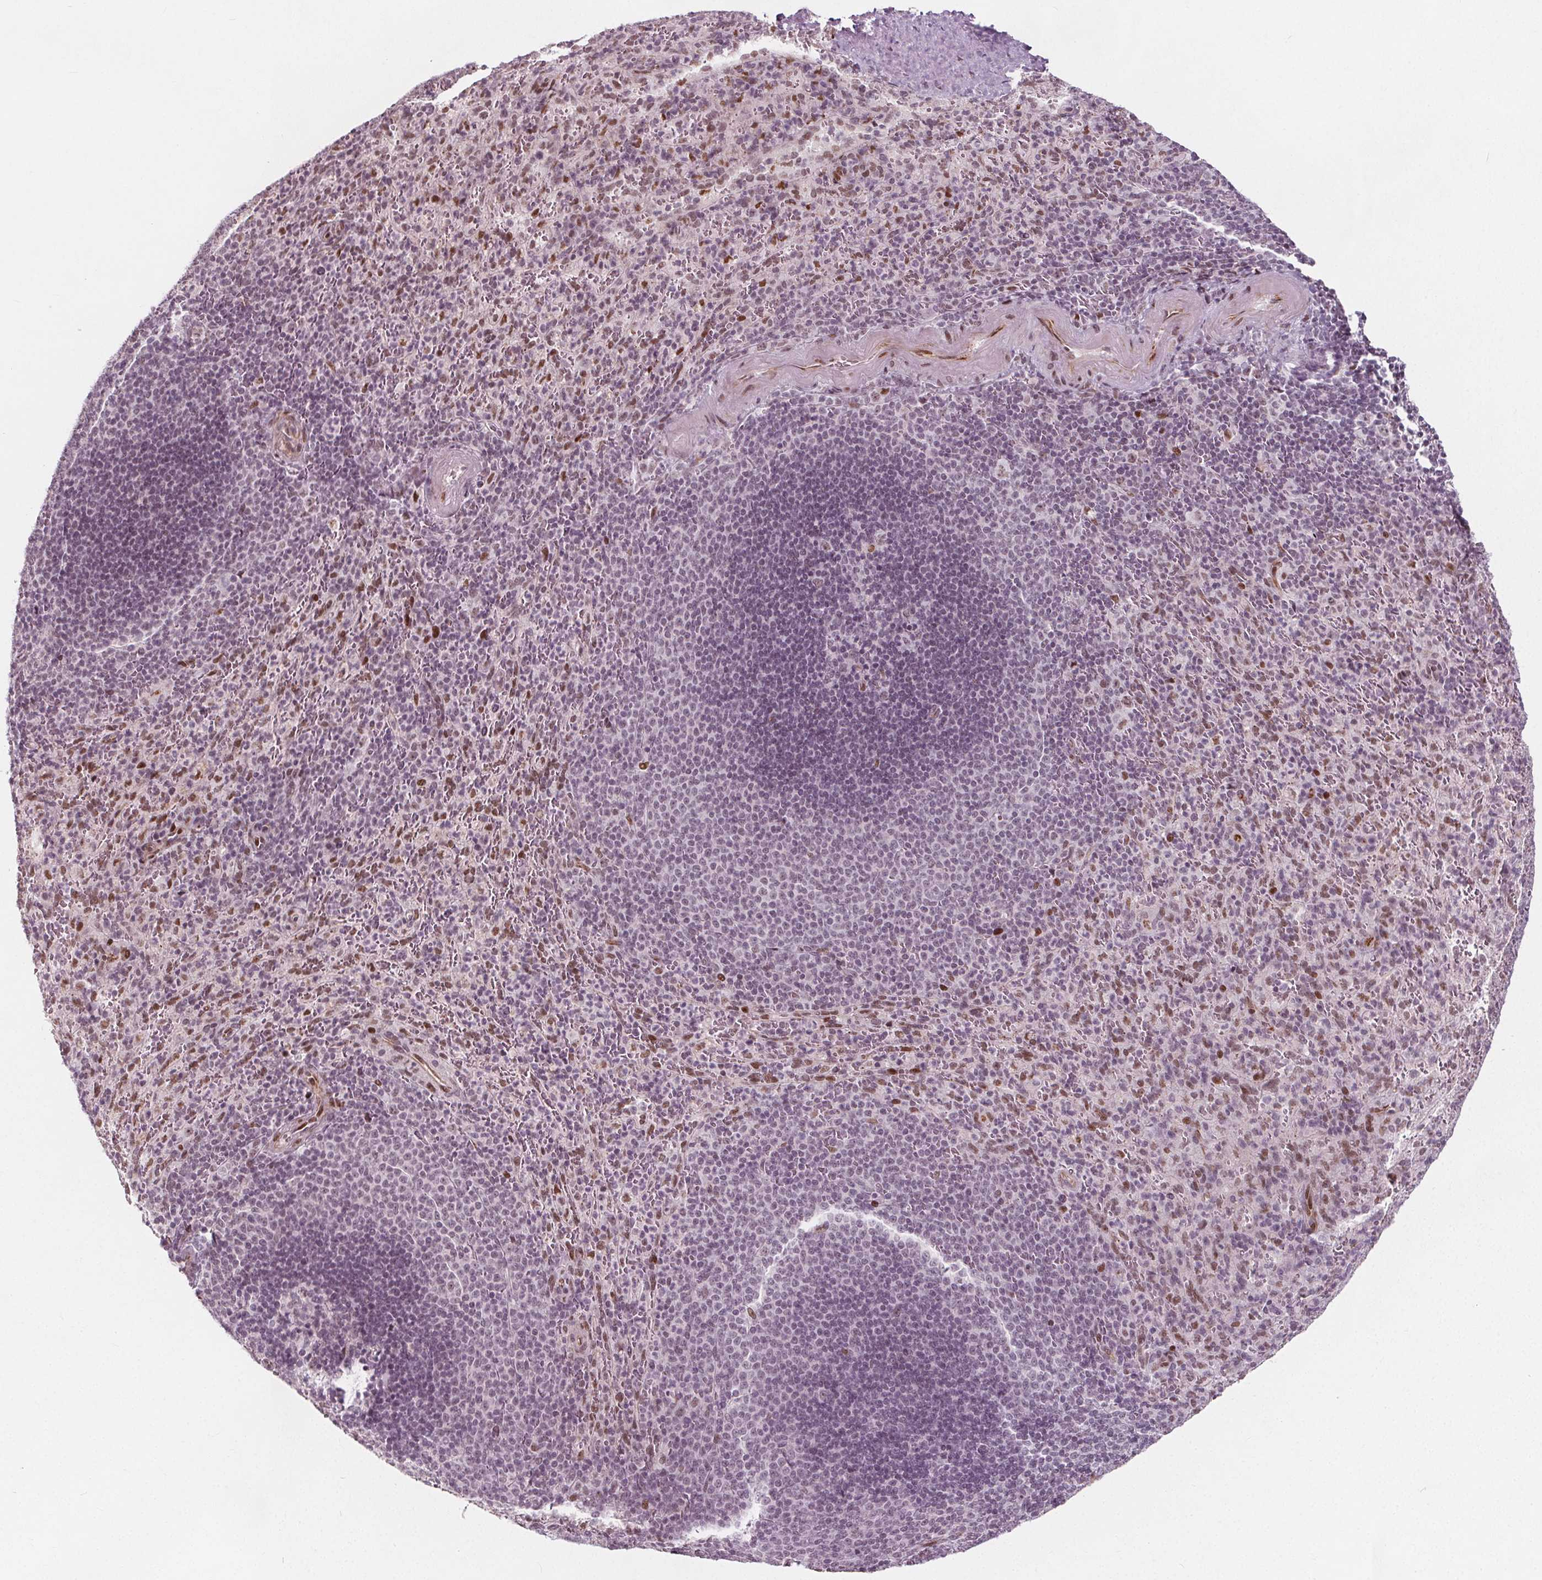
{"staining": {"intensity": "moderate", "quantity": "<25%", "location": "nuclear"}, "tissue": "spleen", "cell_type": "Cells in red pulp", "image_type": "normal", "snomed": [{"axis": "morphology", "description": "Normal tissue, NOS"}, {"axis": "topography", "description": "Spleen"}], "caption": "Protein expression analysis of unremarkable spleen exhibits moderate nuclear staining in about <25% of cells in red pulp.", "gene": "TAF6L", "patient": {"sex": "male", "age": 57}}